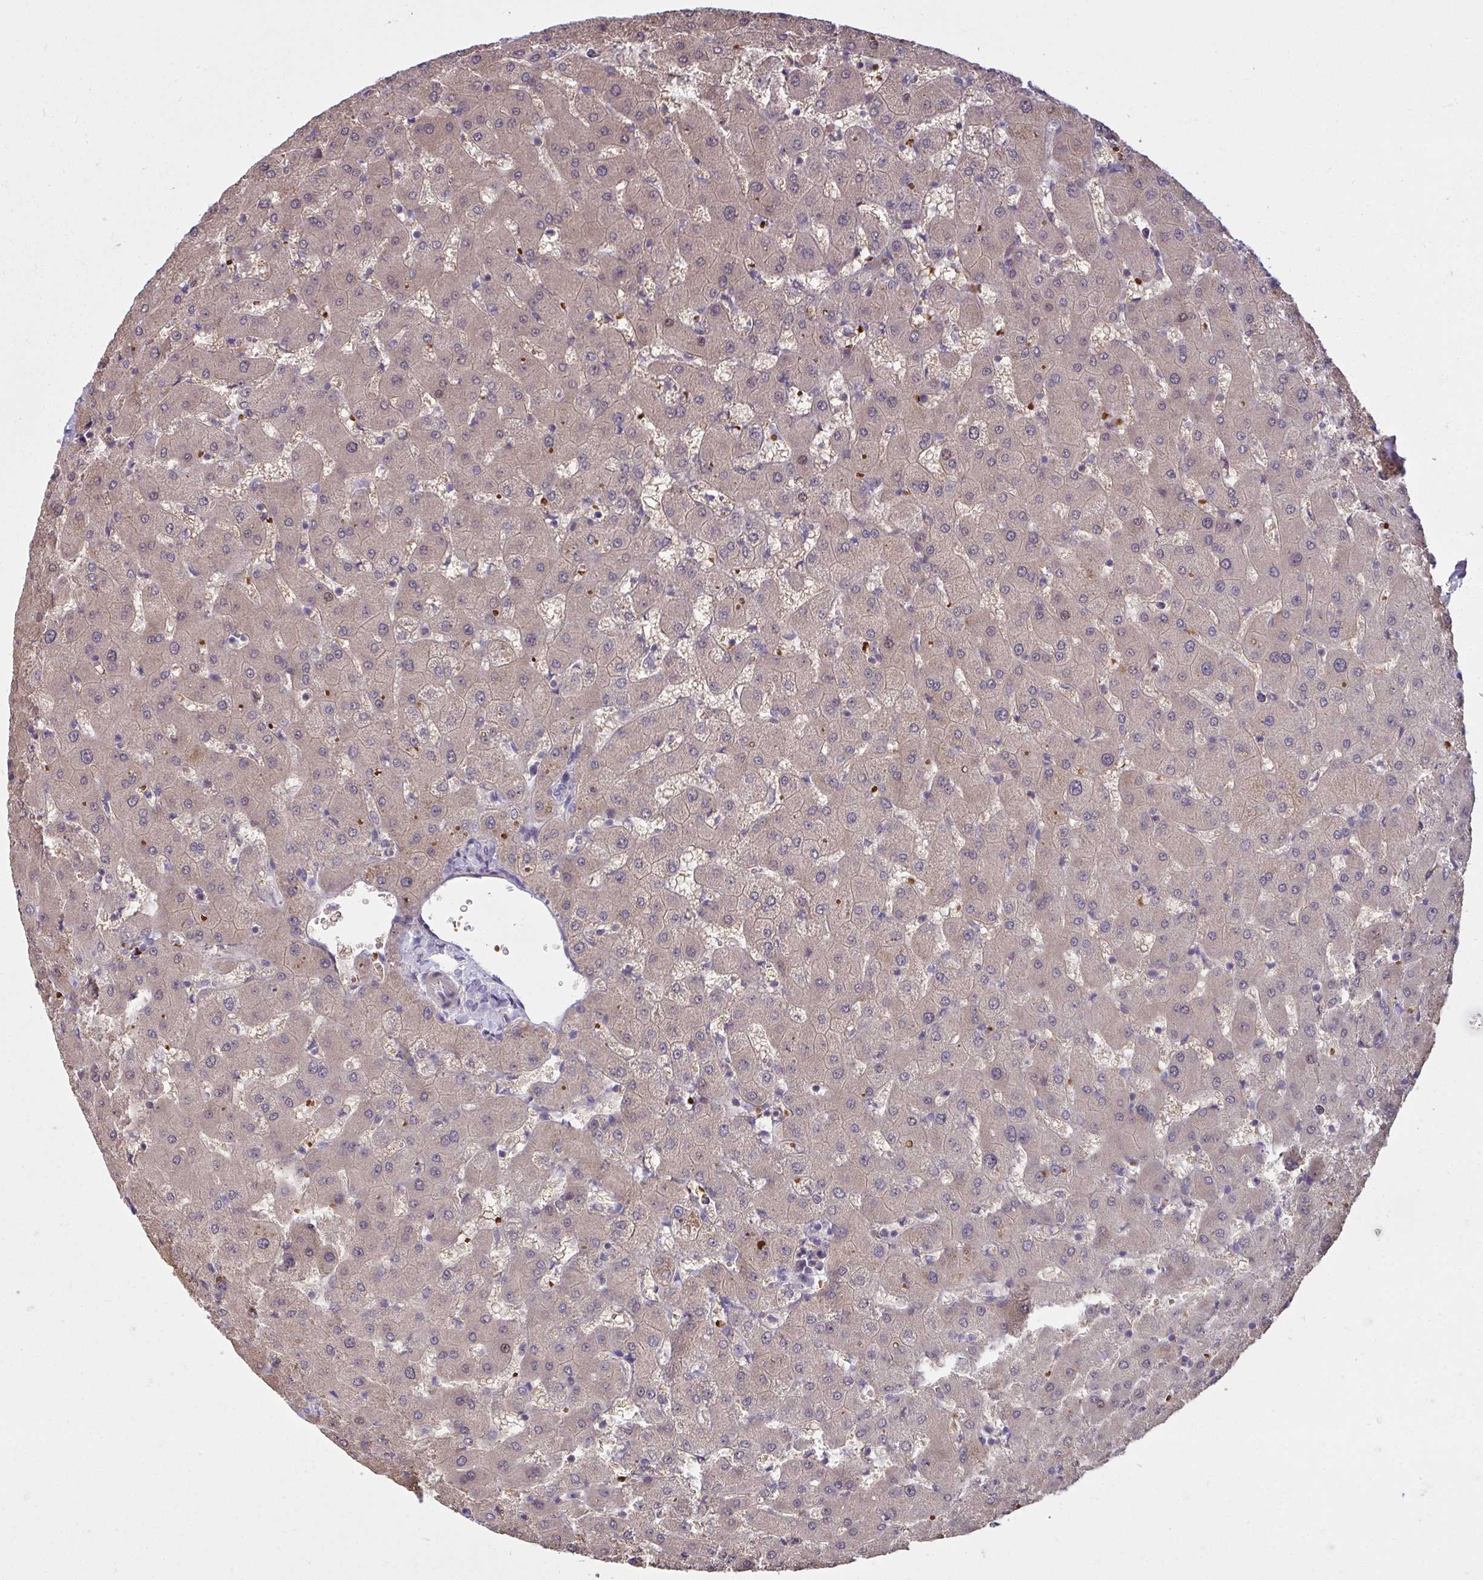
{"staining": {"intensity": "negative", "quantity": "none", "location": "none"}, "tissue": "liver", "cell_type": "Cholangiocytes", "image_type": "normal", "snomed": [{"axis": "morphology", "description": "Normal tissue, NOS"}, {"axis": "topography", "description": "Liver"}], "caption": "Immunohistochemistry (IHC) of unremarkable liver reveals no expression in cholangiocytes.", "gene": "SLC14A1", "patient": {"sex": "female", "age": 63}}